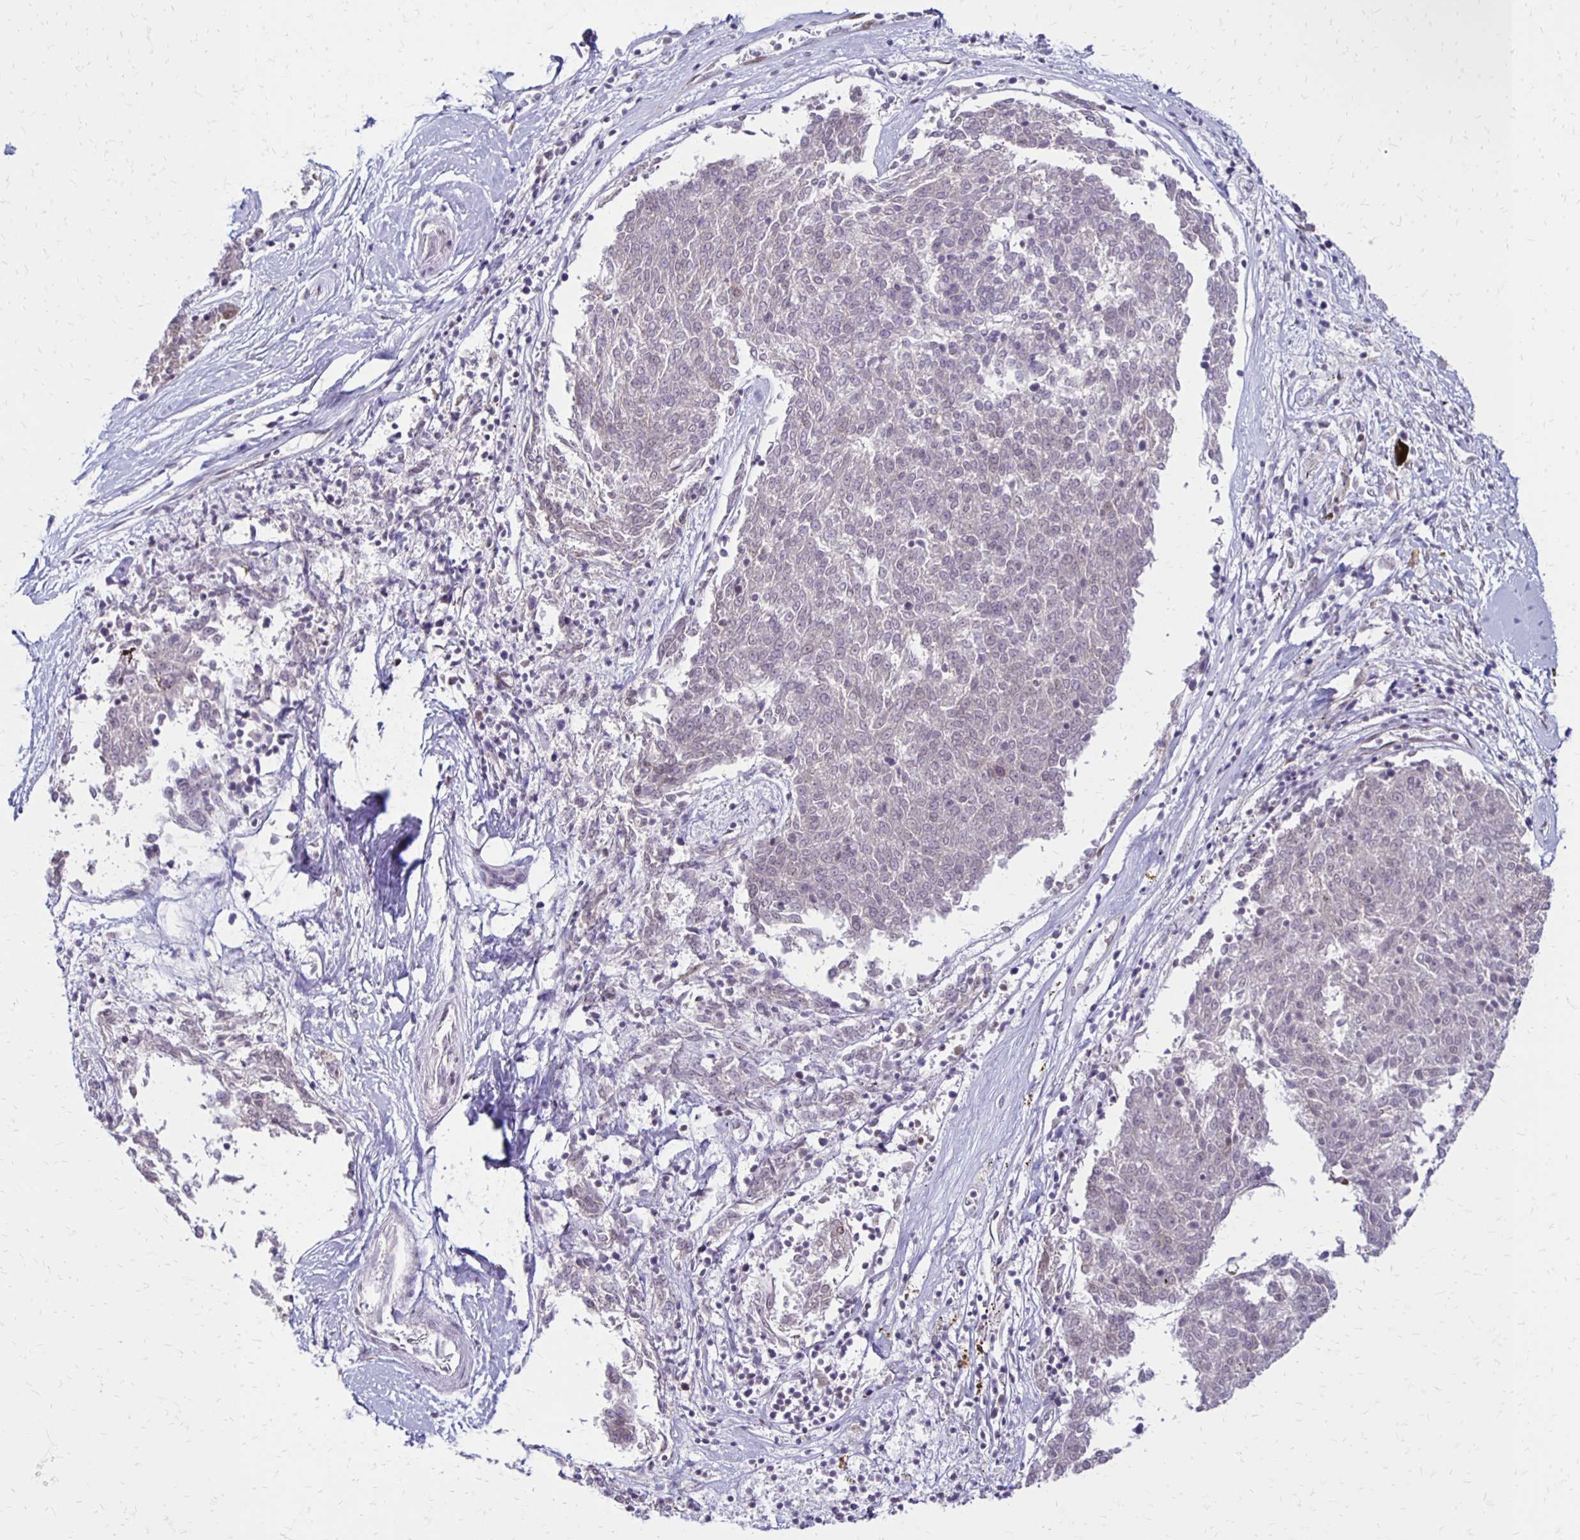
{"staining": {"intensity": "negative", "quantity": "none", "location": "none"}, "tissue": "melanoma", "cell_type": "Tumor cells", "image_type": "cancer", "snomed": [{"axis": "morphology", "description": "Malignant melanoma, NOS"}, {"axis": "topography", "description": "Skin"}], "caption": "Tumor cells are negative for brown protein staining in melanoma.", "gene": "DDB2", "patient": {"sex": "female", "age": 72}}